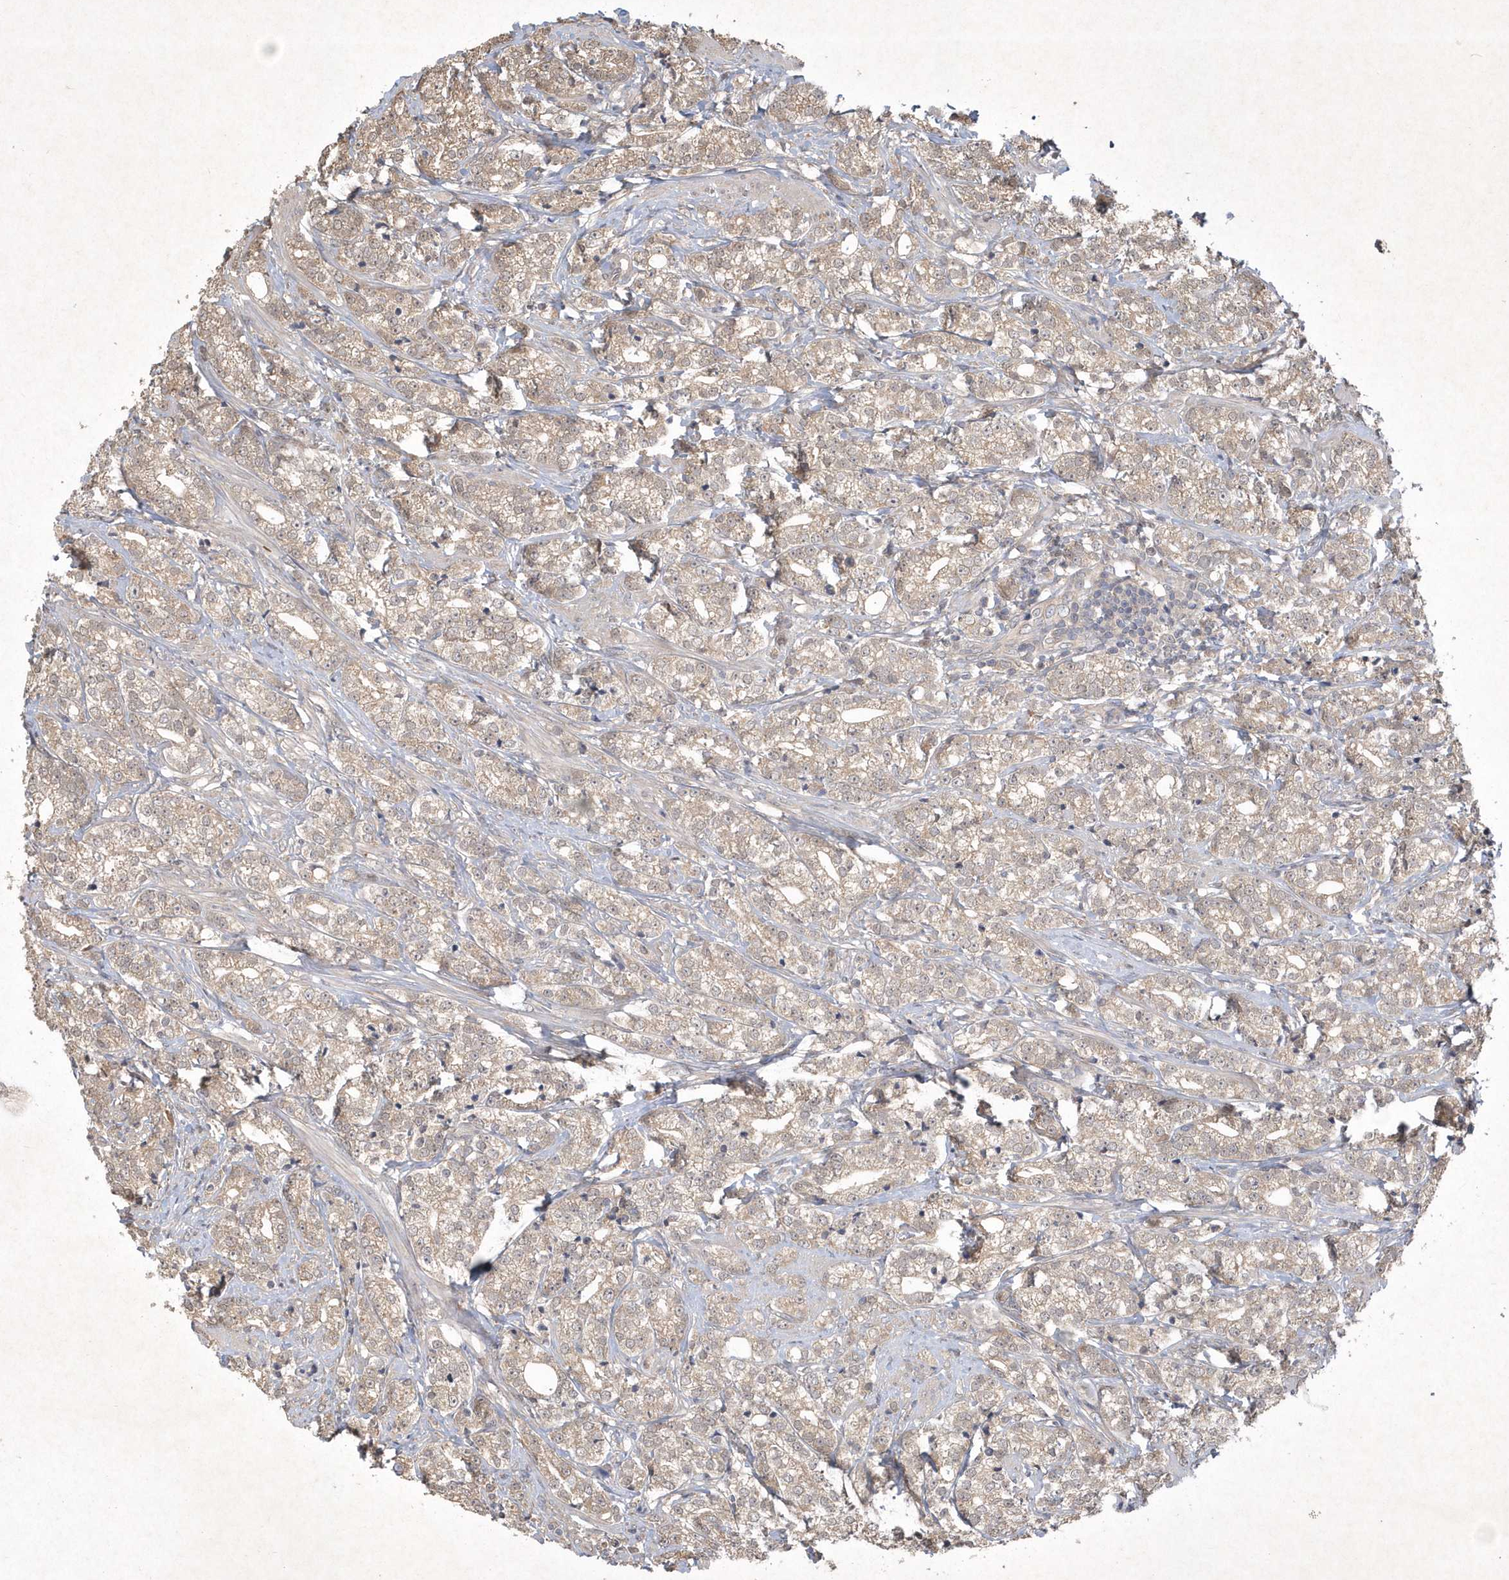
{"staining": {"intensity": "weak", "quantity": "25%-75%", "location": "cytoplasmic/membranous"}, "tissue": "prostate cancer", "cell_type": "Tumor cells", "image_type": "cancer", "snomed": [{"axis": "morphology", "description": "Adenocarcinoma, High grade"}, {"axis": "topography", "description": "Prostate"}], "caption": "The histopathology image shows a brown stain indicating the presence of a protein in the cytoplasmic/membranous of tumor cells in prostate cancer (adenocarcinoma (high-grade)).", "gene": "AKR7A2", "patient": {"sex": "male", "age": 69}}